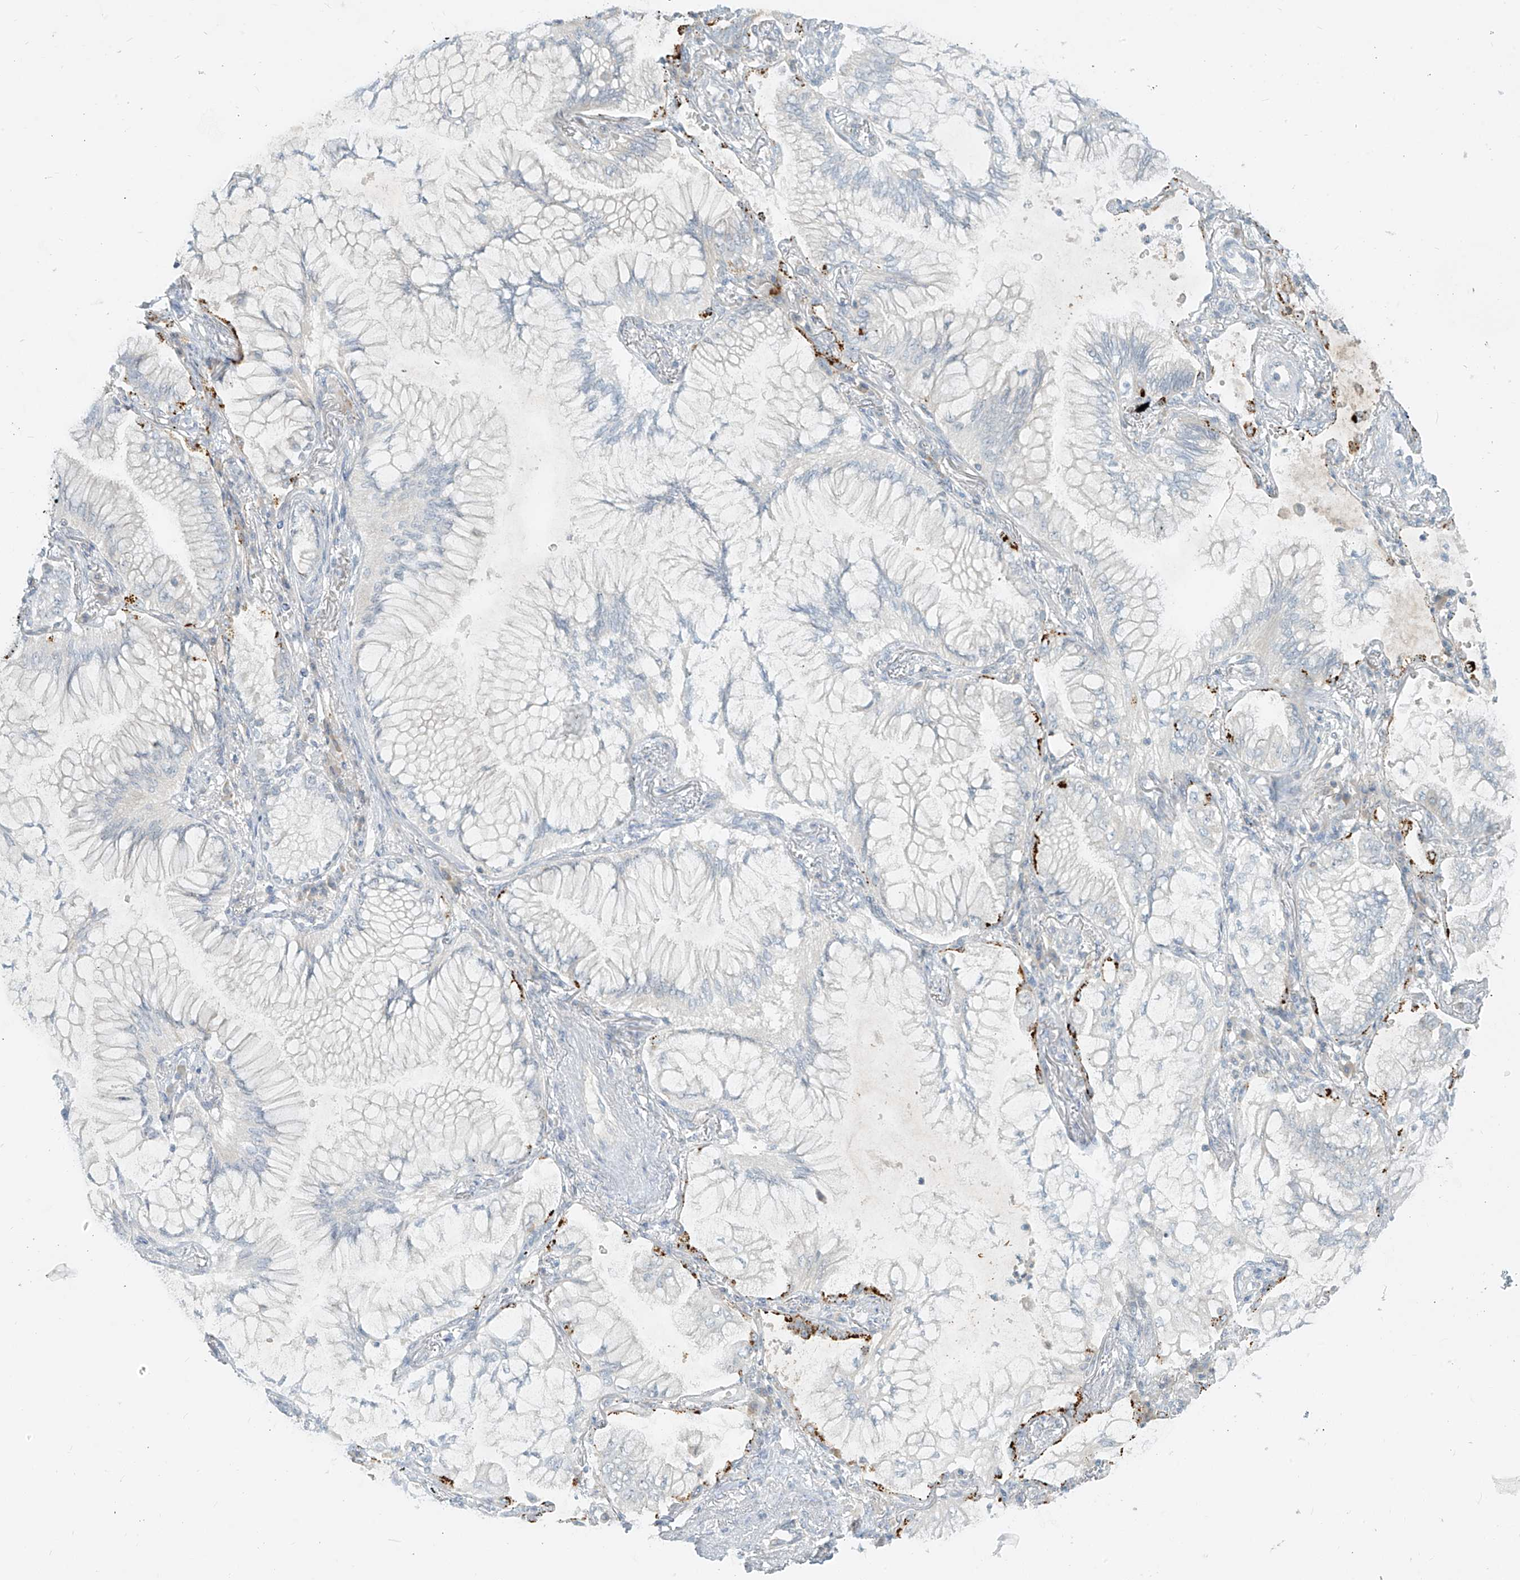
{"staining": {"intensity": "negative", "quantity": "none", "location": "none"}, "tissue": "lung cancer", "cell_type": "Tumor cells", "image_type": "cancer", "snomed": [{"axis": "morphology", "description": "Adenocarcinoma, NOS"}, {"axis": "topography", "description": "Lung"}], "caption": "Tumor cells are negative for brown protein staining in adenocarcinoma (lung). (Immunohistochemistry, brightfield microscopy, high magnification).", "gene": "C2orf42", "patient": {"sex": "female", "age": 70}}